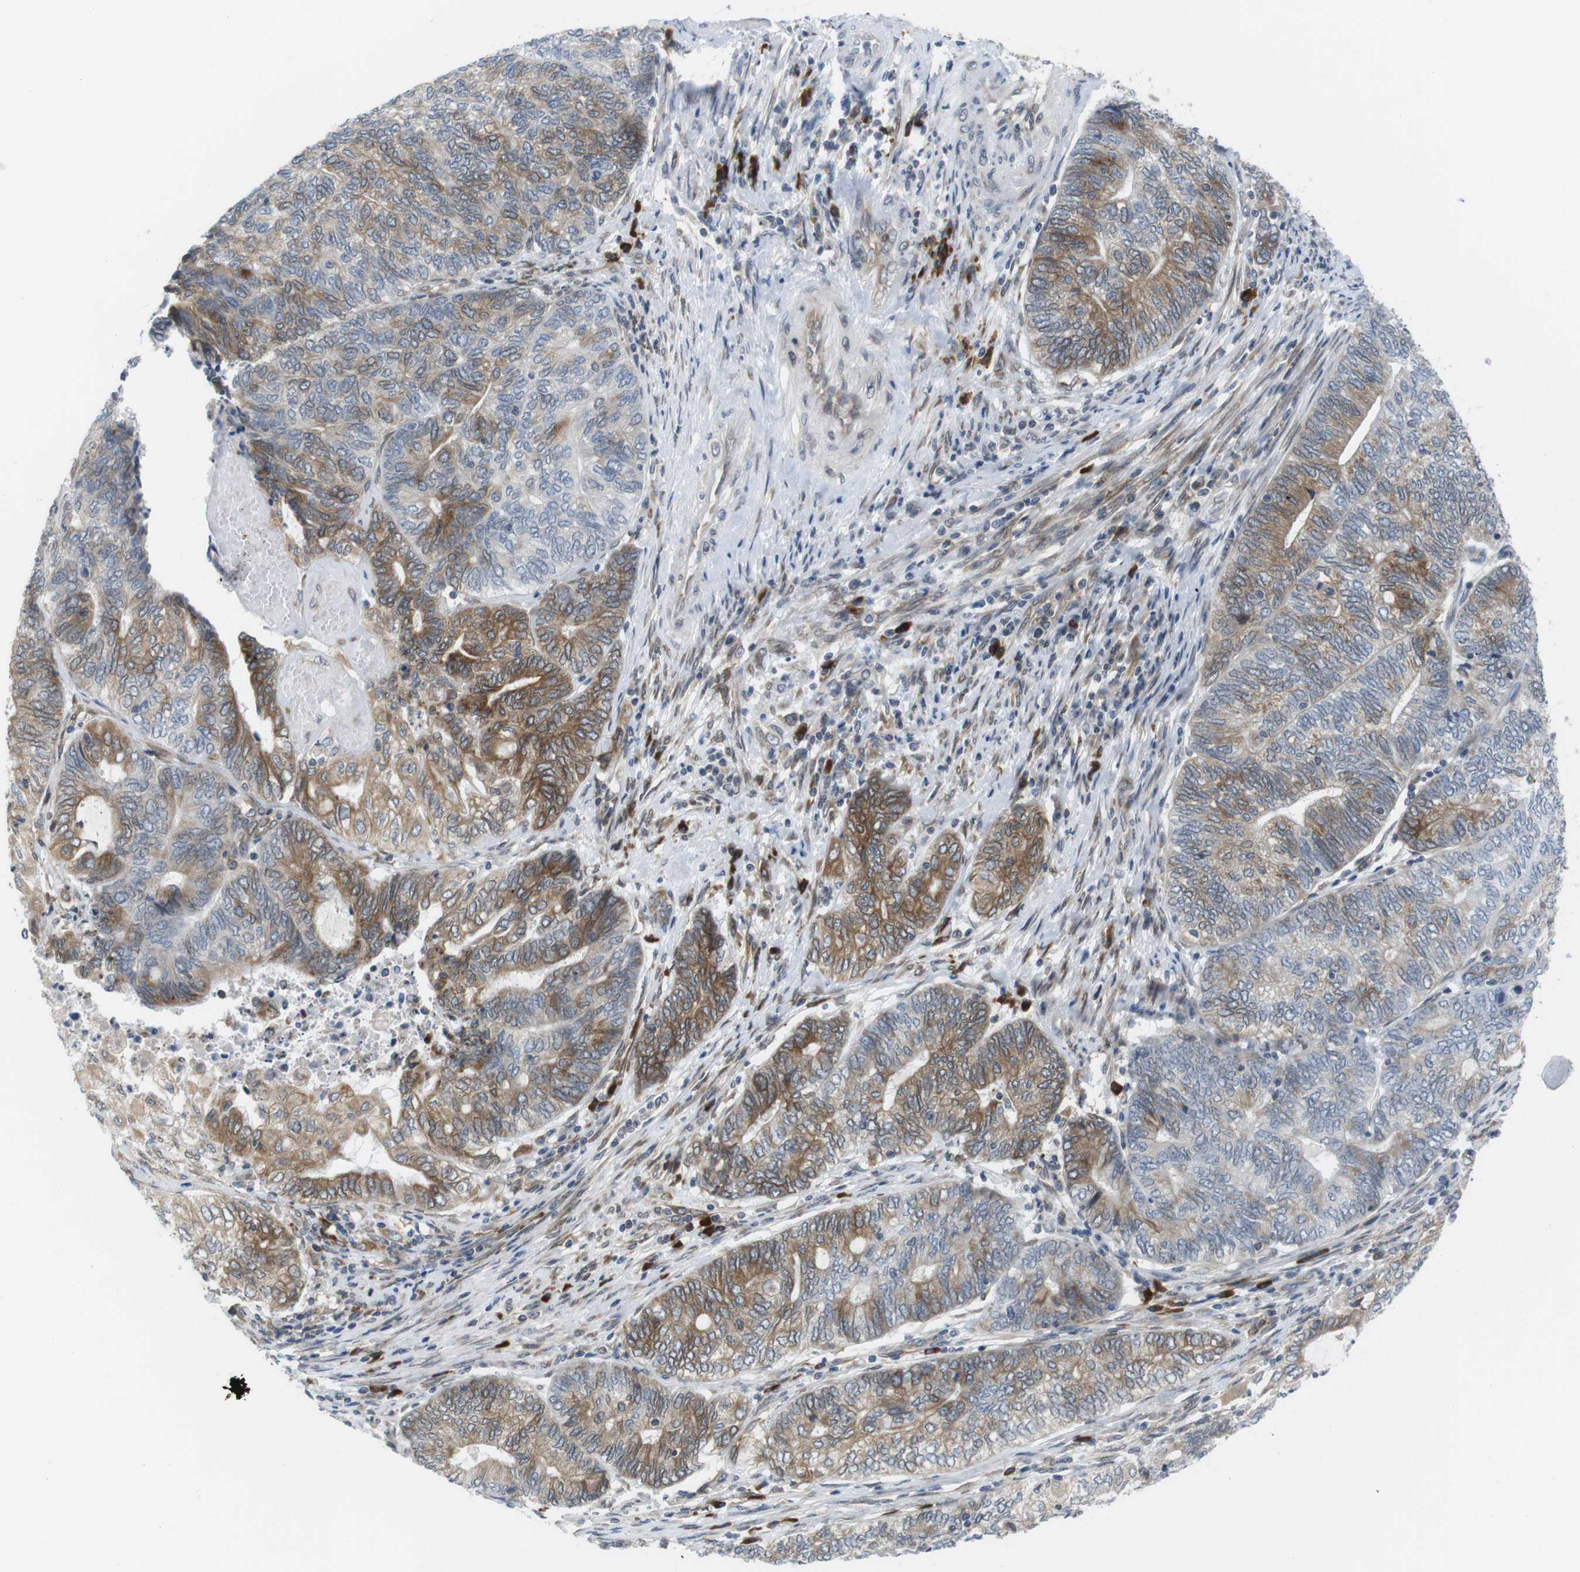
{"staining": {"intensity": "moderate", "quantity": "25%-75%", "location": "cytoplasmic/membranous"}, "tissue": "endometrial cancer", "cell_type": "Tumor cells", "image_type": "cancer", "snomed": [{"axis": "morphology", "description": "Adenocarcinoma, NOS"}, {"axis": "topography", "description": "Uterus"}, {"axis": "topography", "description": "Endometrium"}], "caption": "A medium amount of moderate cytoplasmic/membranous positivity is seen in approximately 25%-75% of tumor cells in endometrial cancer tissue.", "gene": "ERGIC3", "patient": {"sex": "female", "age": 70}}